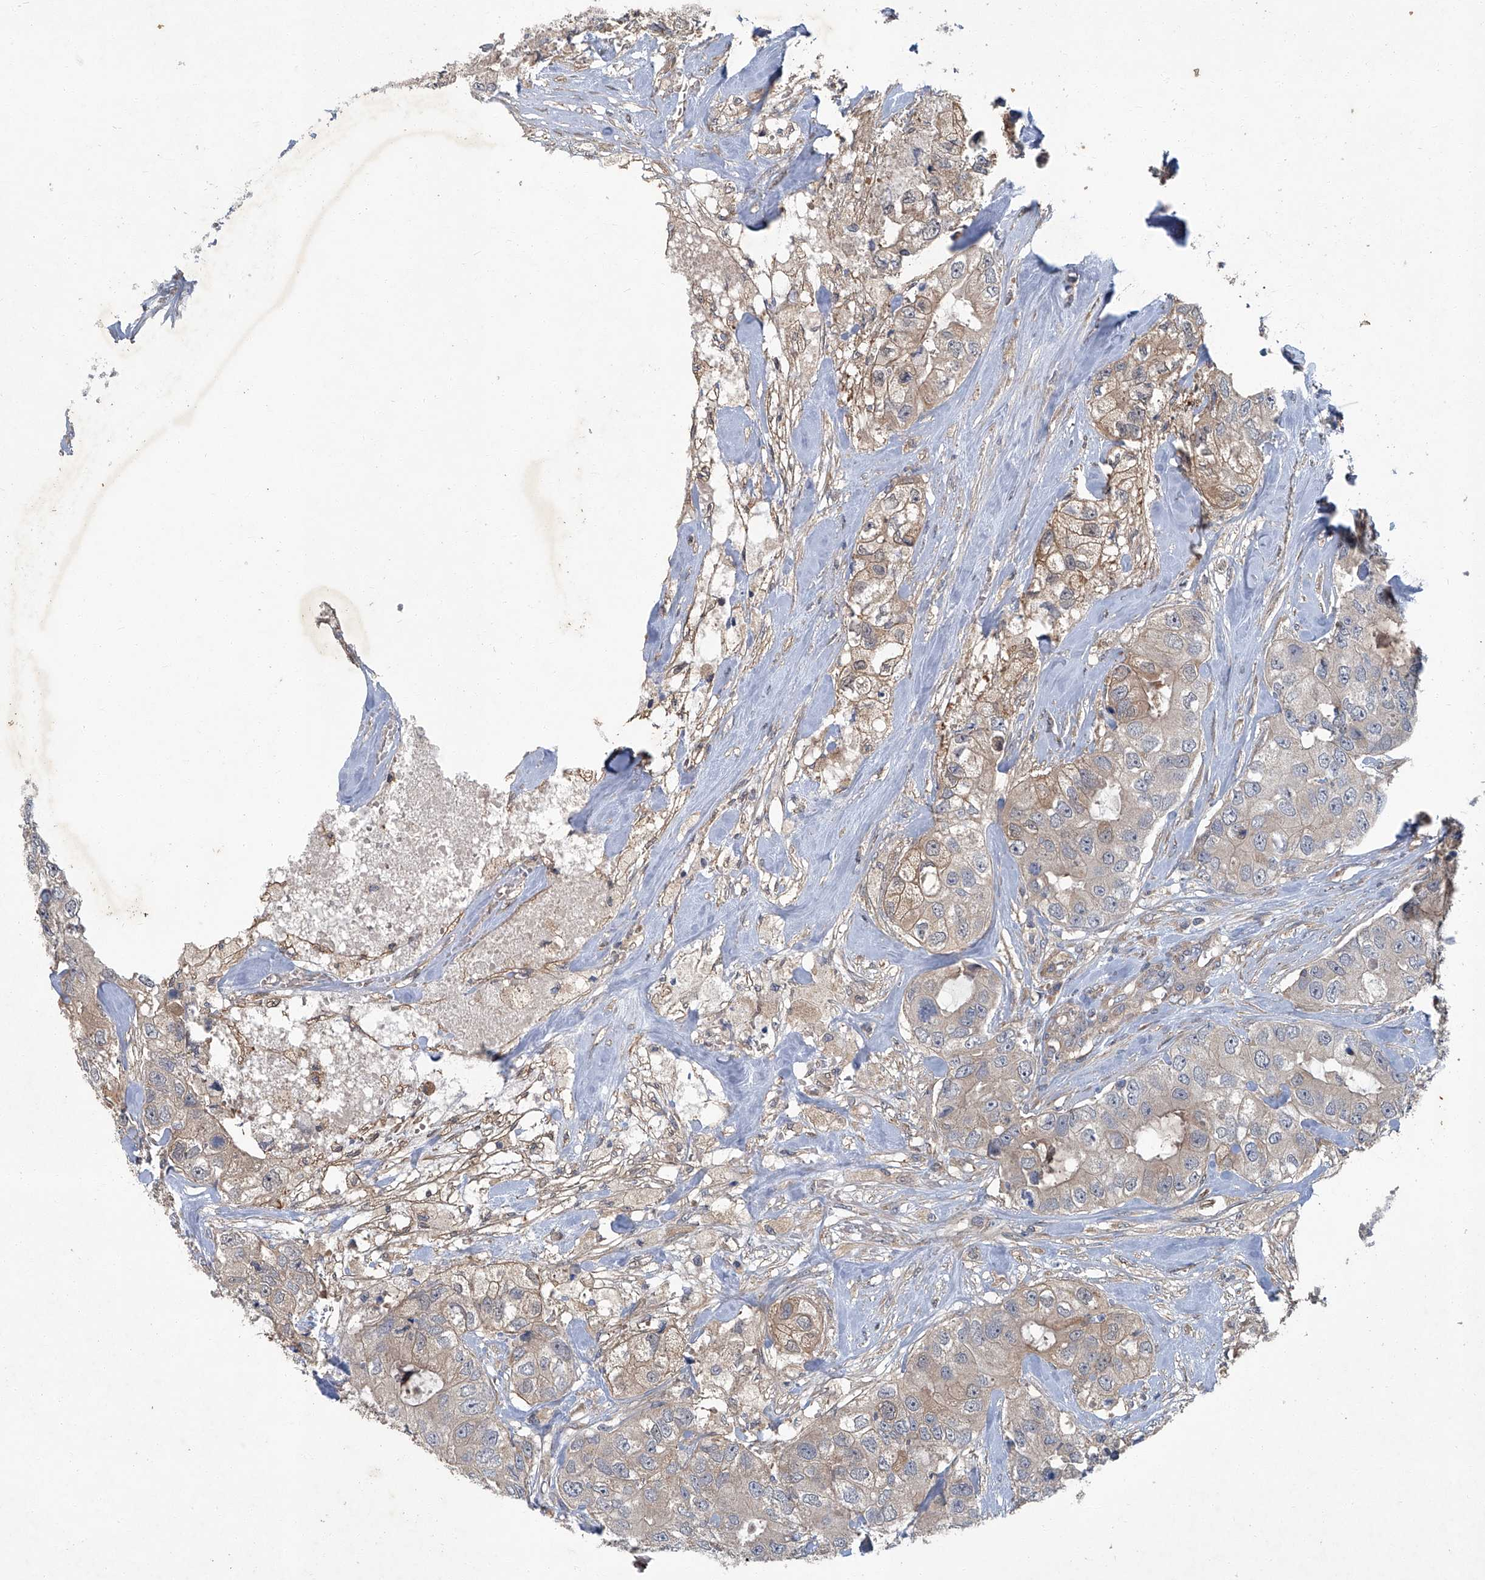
{"staining": {"intensity": "weak", "quantity": "25%-75%", "location": "cytoplasmic/membranous"}, "tissue": "breast cancer", "cell_type": "Tumor cells", "image_type": "cancer", "snomed": [{"axis": "morphology", "description": "Duct carcinoma"}, {"axis": "topography", "description": "Breast"}], "caption": "The immunohistochemical stain shows weak cytoplasmic/membranous positivity in tumor cells of breast cancer (invasive ductal carcinoma) tissue. (DAB (3,3'-diaminobenzidine) IHC, brown staining for protein, blue staining for nuclei).", "gene": "ANKRD34A", "patient": {"sex": "female", "age": 62}}